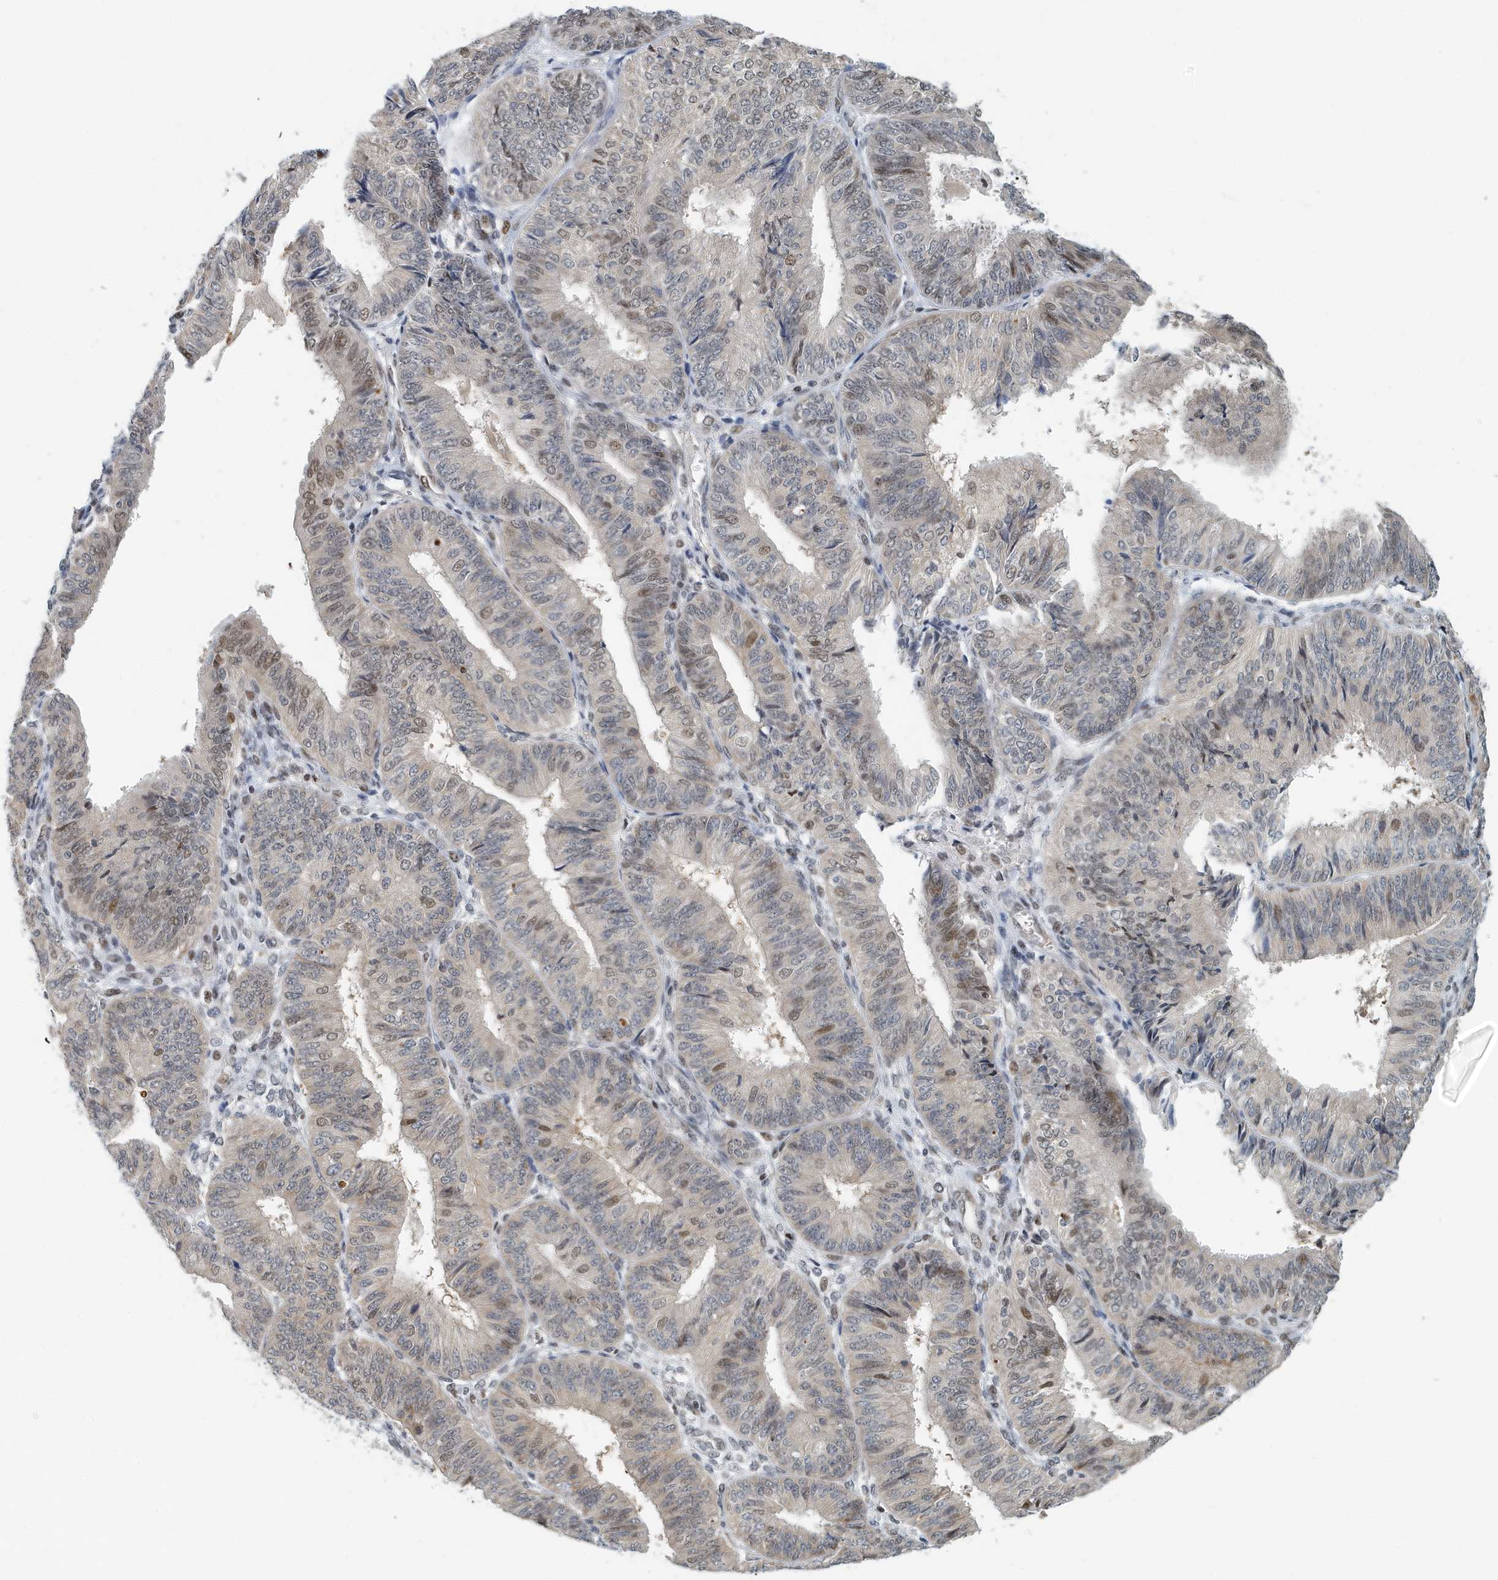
{"staining": {"intensity": "moderate", "quantity": "<25%", "location": "nuclear"}, "tissue": "endometrial cancer", "cell_type": "Tumor cells", "image_type": "cancer", "snomed": [{"axis": "morphology", "description": "Adenocarcinoma, NOS"}, {"axis": "topography", "description": "Endometrium"}], "caption": "A histopathology image of endometrial cancer (adenocarcinoma) stained for a protein shows moderate nuclear brown staining in tumor cells.", "gene": "KIF15", "patient": {"sex": "female", "age": 58}}